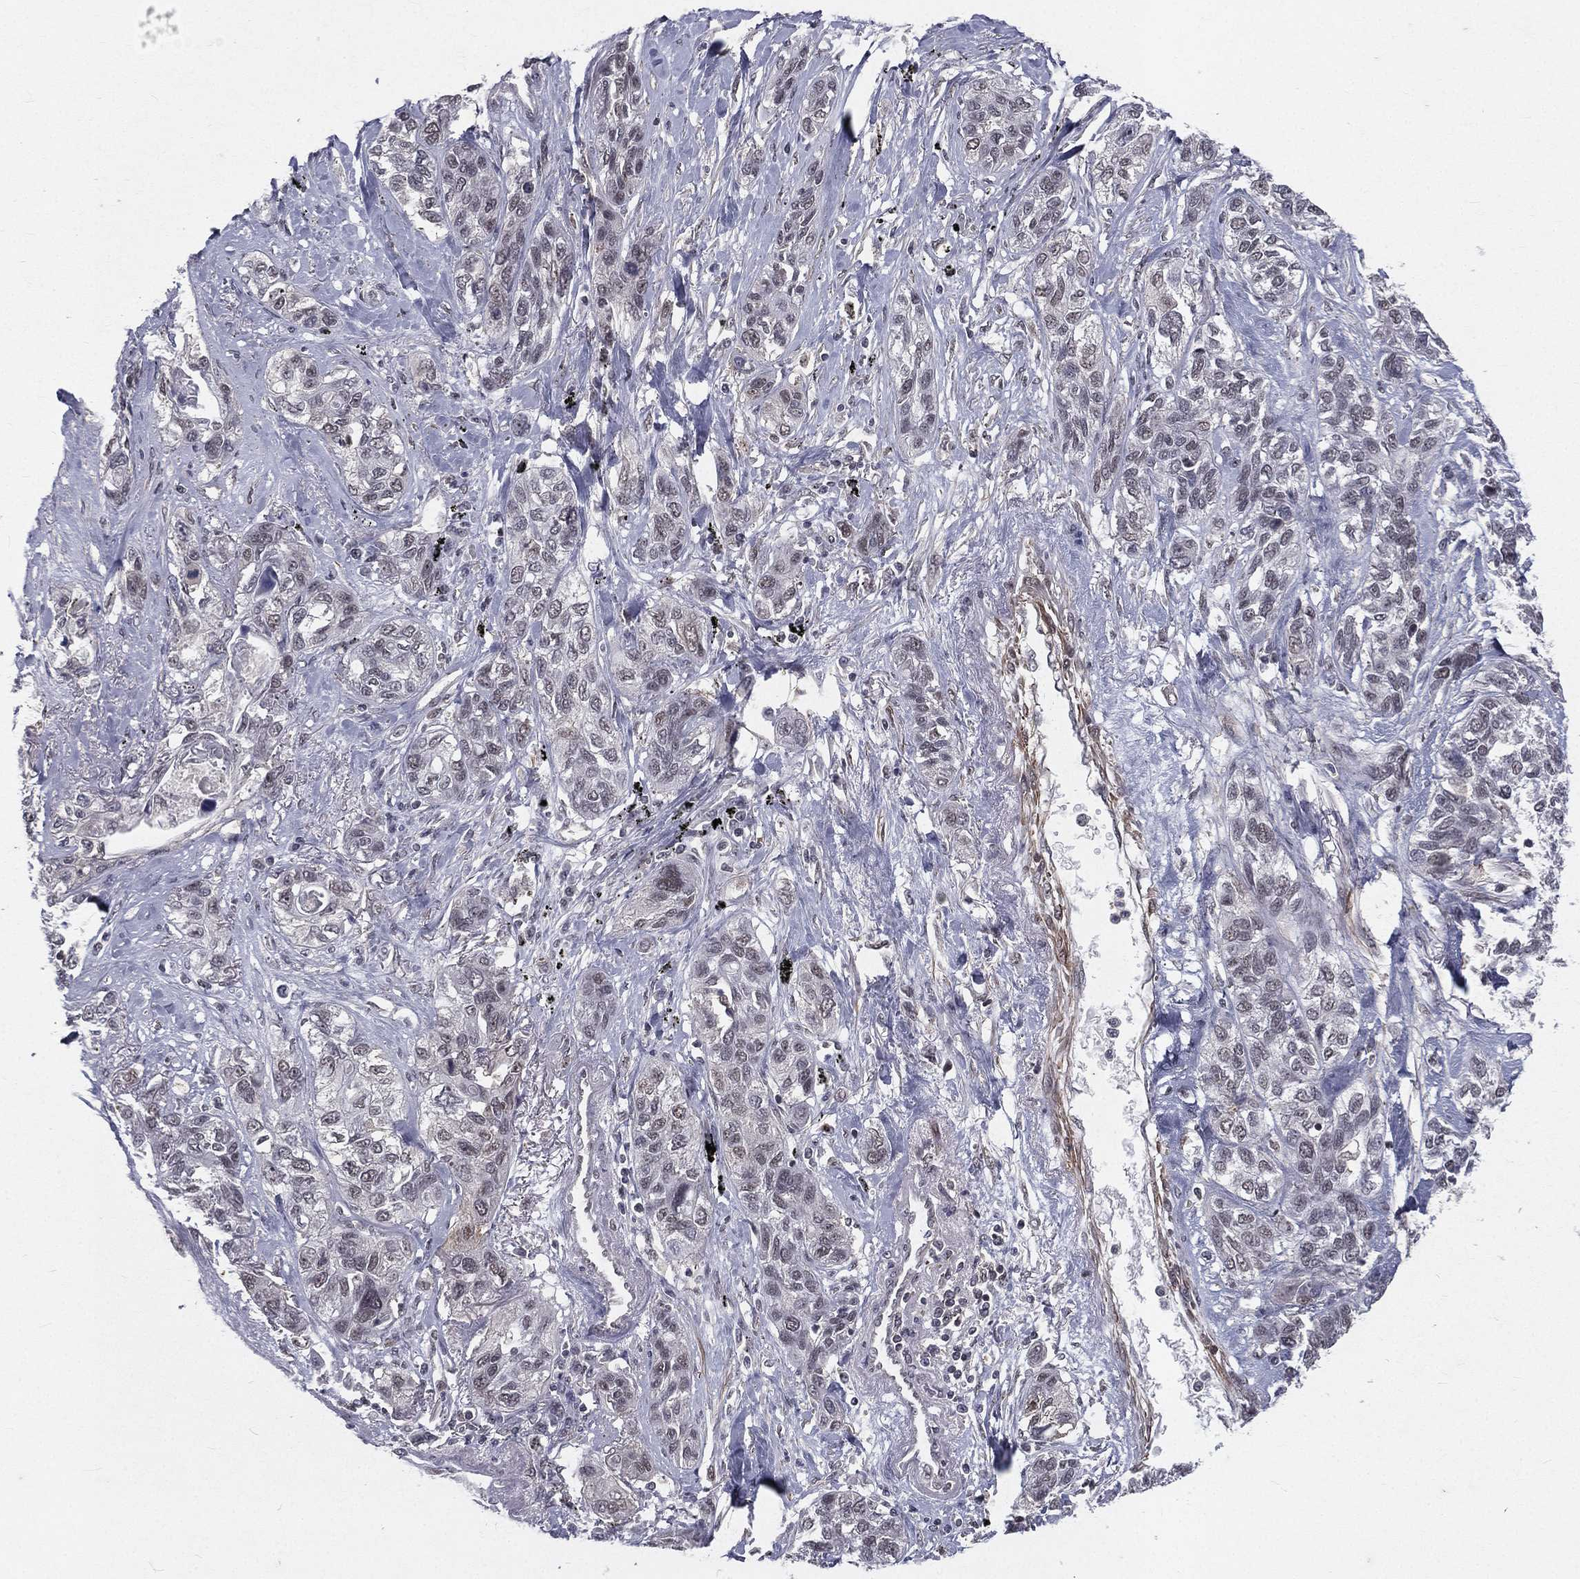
{"staining": {"intensity": "negative", "quantity": "none", "location": "none"}, "tissue": "lung cancer", "cell_type": "Tumor cells", "image_type": "cancer", "snomed": [{"axis": "morphology", "description": "Squamous cell carcinoma, NOS"}, {"axis": "topography", "description": "Lung"}], "caption": "This histopathology image is of lung squamous cell carcinoma stained with IHC to label a protein in brown with the nuclei are counter-stained blue. There is no positivity in tumor cells.", "gene": "MORC2", "patient": {"sex": "female", "age": 70}}